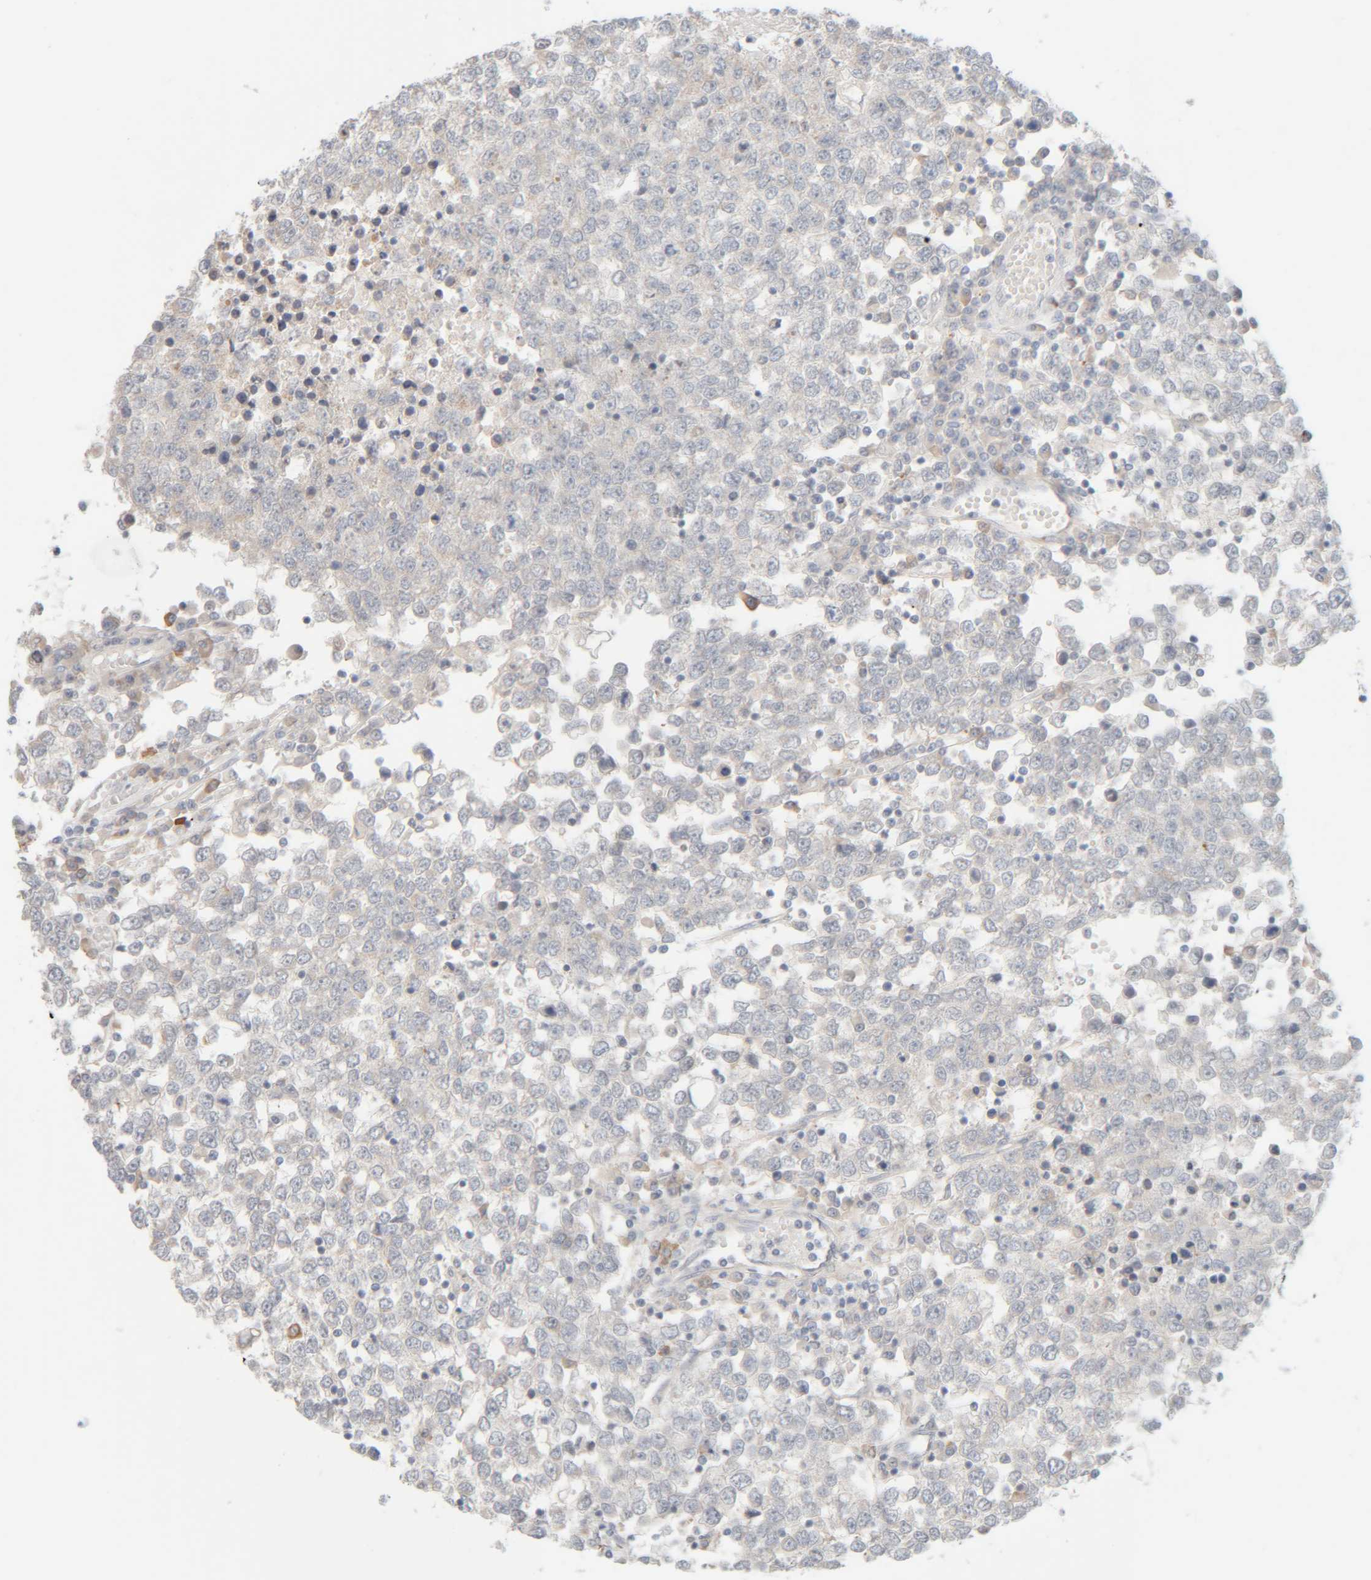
{"staining": {"intensity": "negative", "quantity": "none", "location": "none"}, "tissue": "testis cancer", "cell_type": "Tumor cells", "image_type": "cancer", "snomed": [{"axis": "morphology", "description": "Seminoma, NOS"}, {"axis": "topography", "description": "Testis"}], "caption": "IHC histopathology image of testis cancer stained for a protein (brown), which demonstrates no staining in tumor cells.", "gene": "RIDA", "patient": {"sex": "male", "age": 65}}